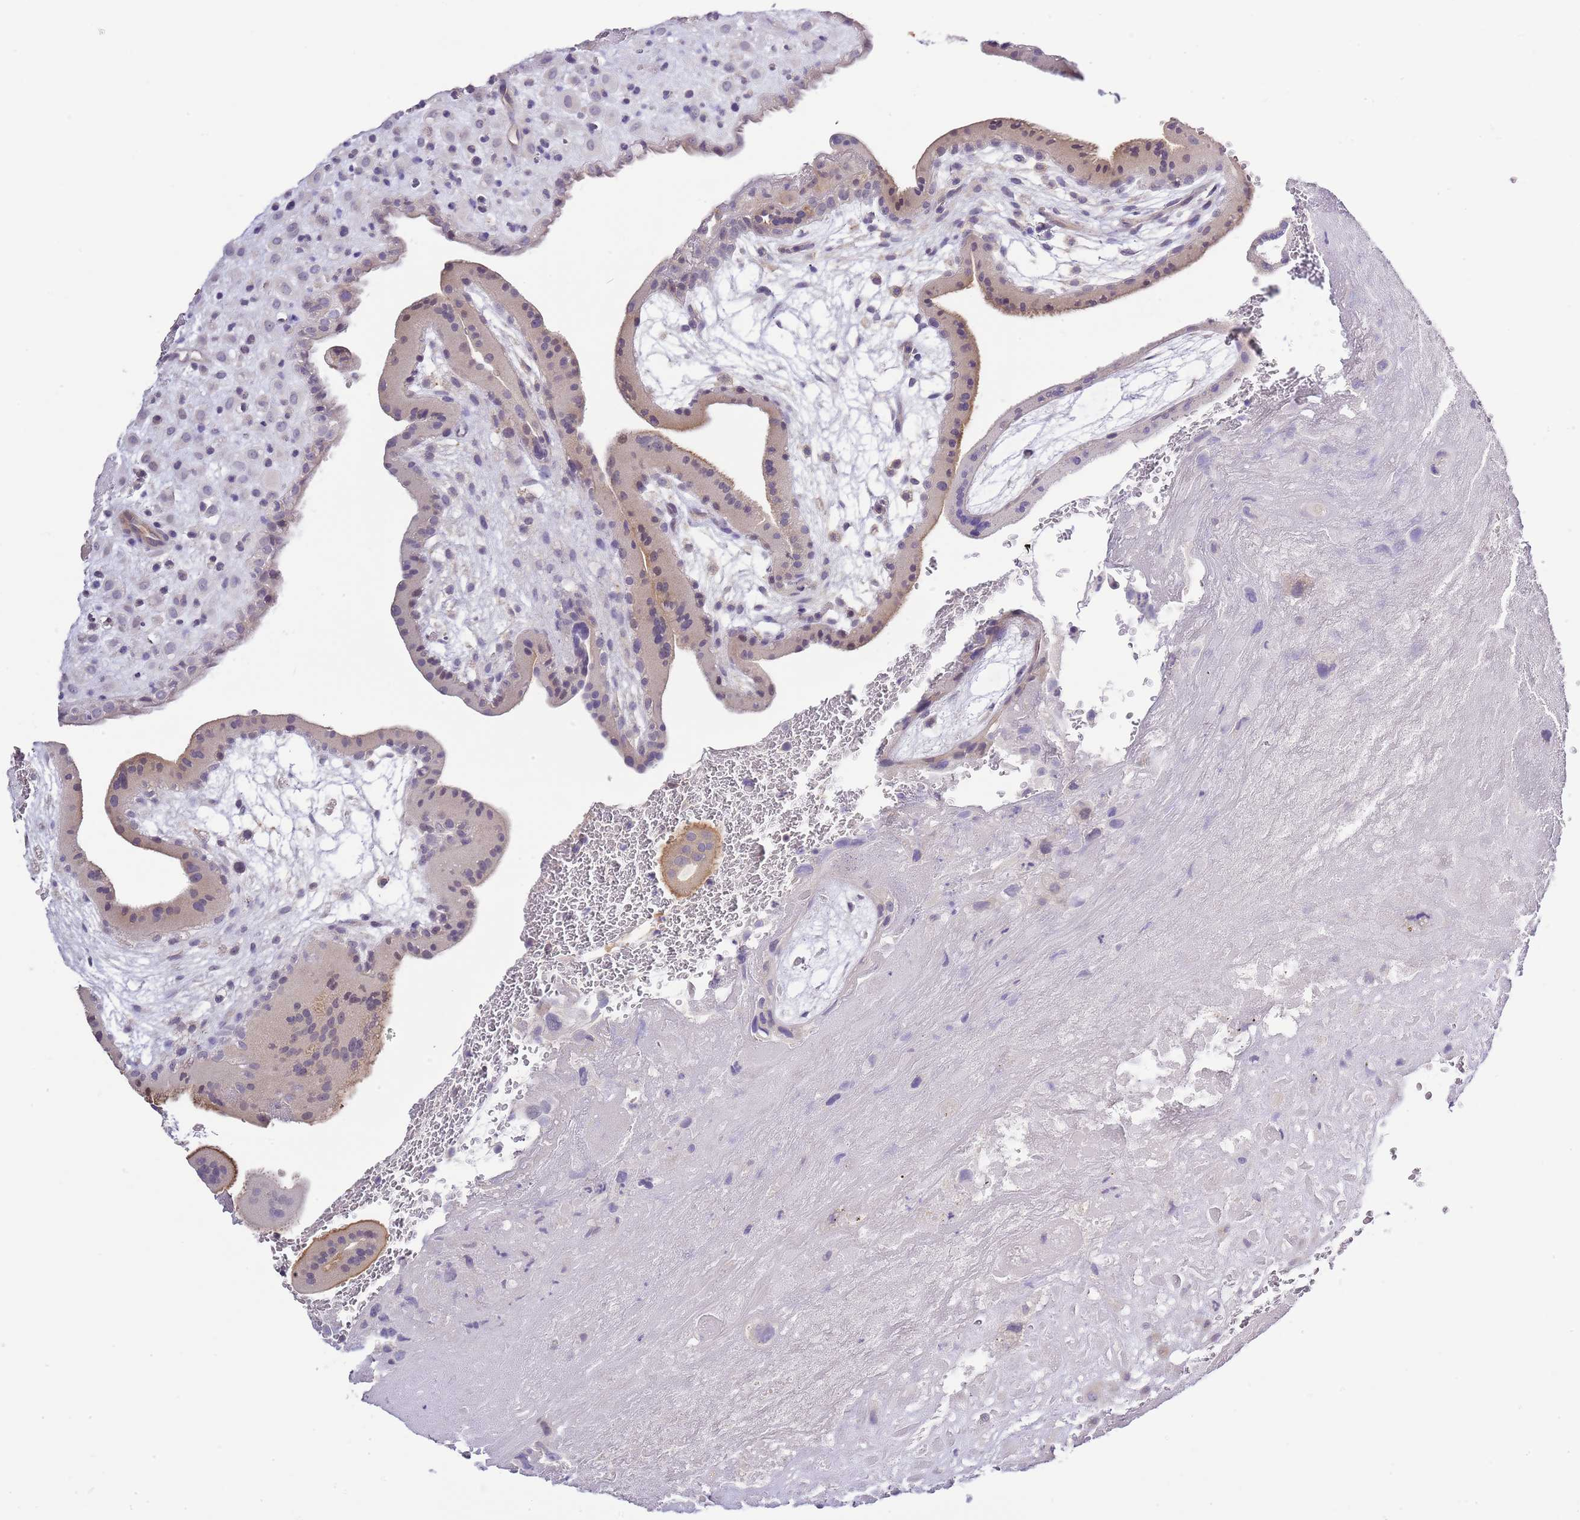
{"staining": {"intensity": "negative", "quantity": "none", "location": "none"}, "tissue": "placenta", "cell_type": "Decidual cells", "image_type": "normal", "snomed": [{"axis": "morphology", "description": "Normal tissue, NOS"}, {"axis": "topography", "description": "Placenta"}], "caption": "An image of human placenta is negative for staining in decidual cells. Nuclei are stained in blue.", "gene": "RFK", "patient": {"sex": "female", "age": 35}}